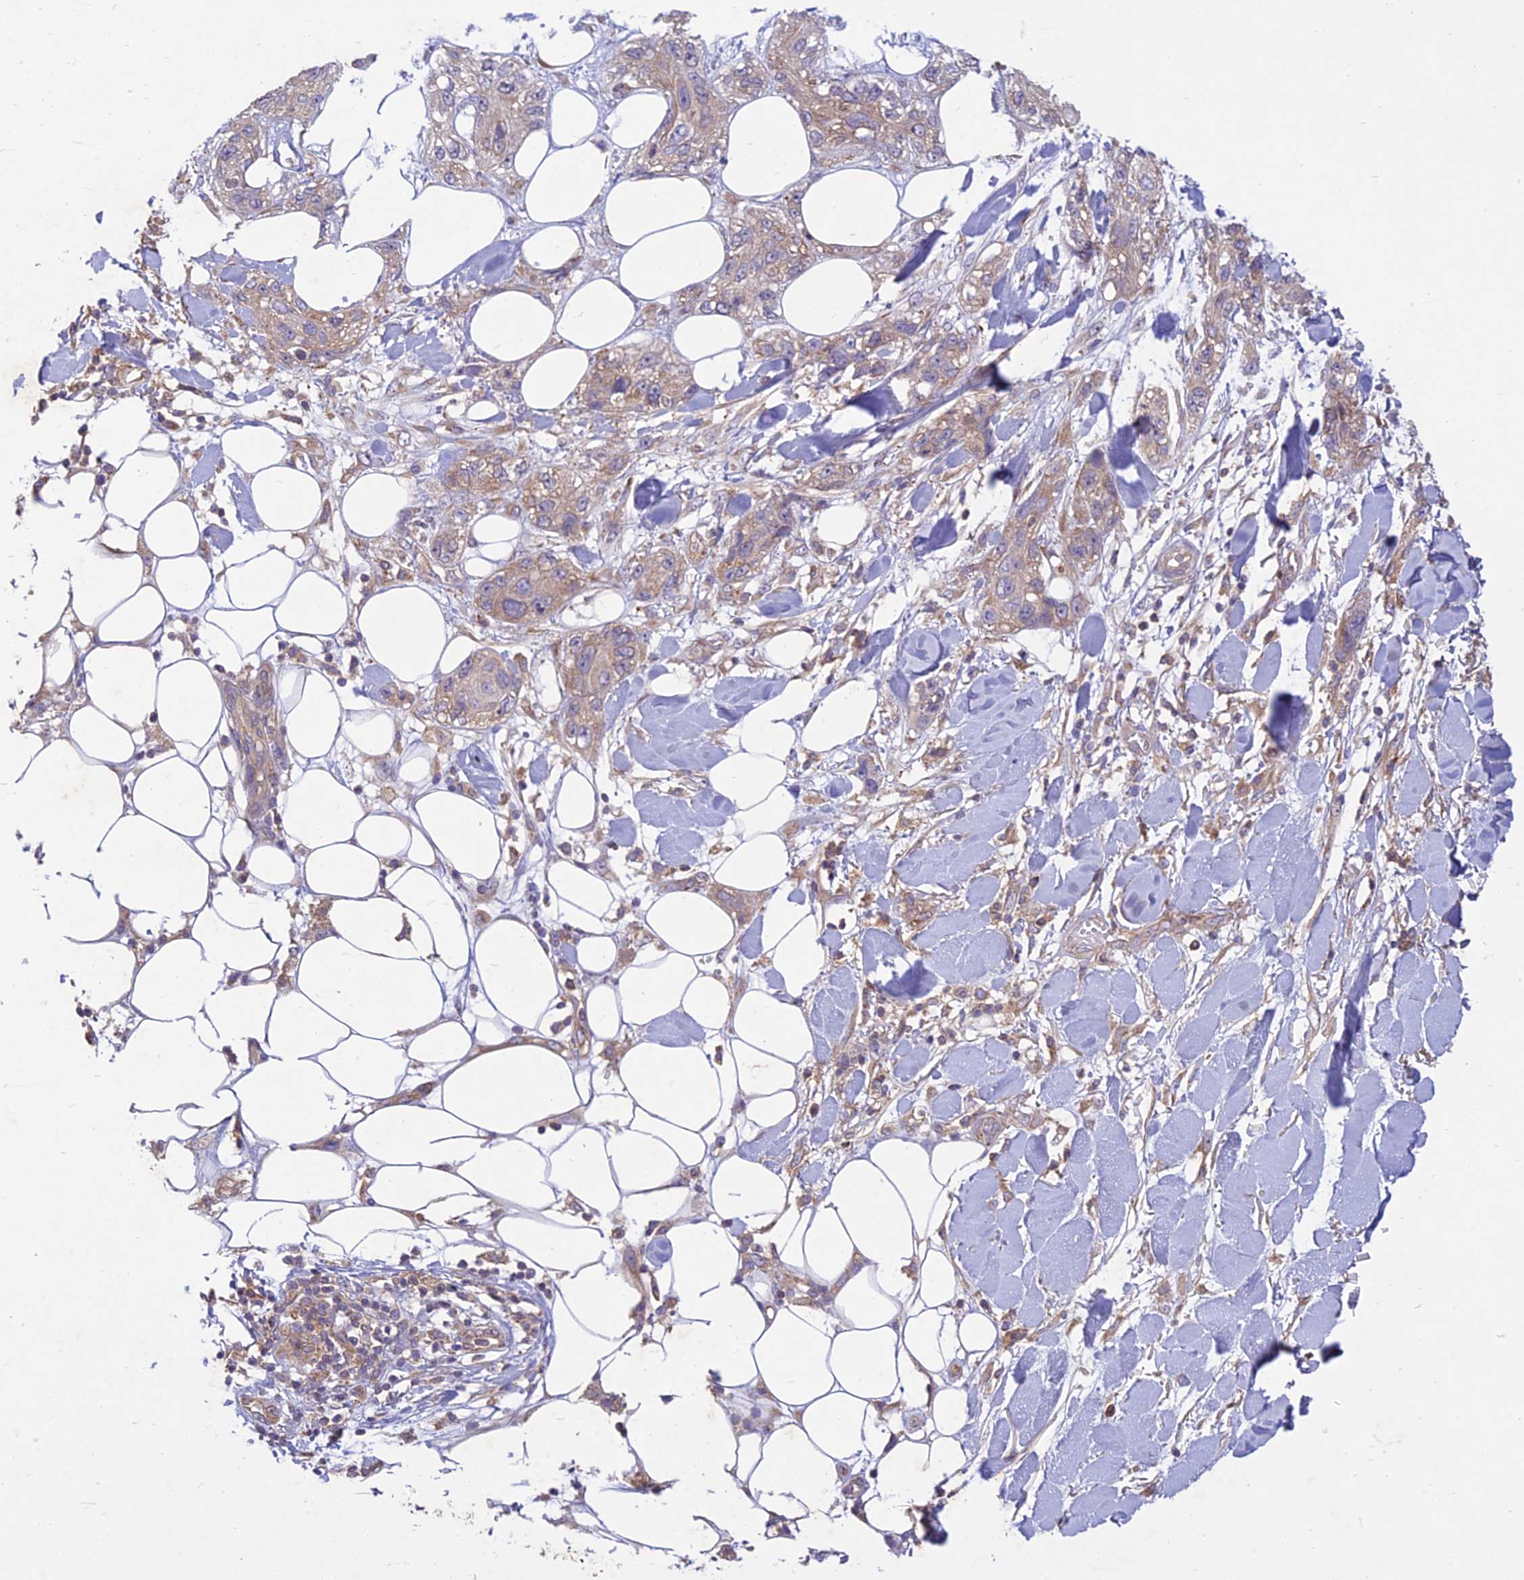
{"staining": {"intensity": "moderate", "quantity": "25%-75%", "location": "cytoplasmic/membranous"}, "tissue": "skin cancer", "cell_type": "Tumor cells", "image_type": "cancer", "snomed": [{"axis": "morphology", "description": "Normal tissue, NOS"}, {"axis": "morphology", "description": "Squamous cell carcinoma, NOS"}, {"axis": "topography", "description": "Skin"}], "caption": "Skin squamous cell carcinoma tissue exhibits moderate cytoplasmic/membranous expression in about 25%-75% of tumor cells, visualized by immunohistochemistry.", "gene": "NXNL2", "patient": {"sex": "male", "age": 72}}